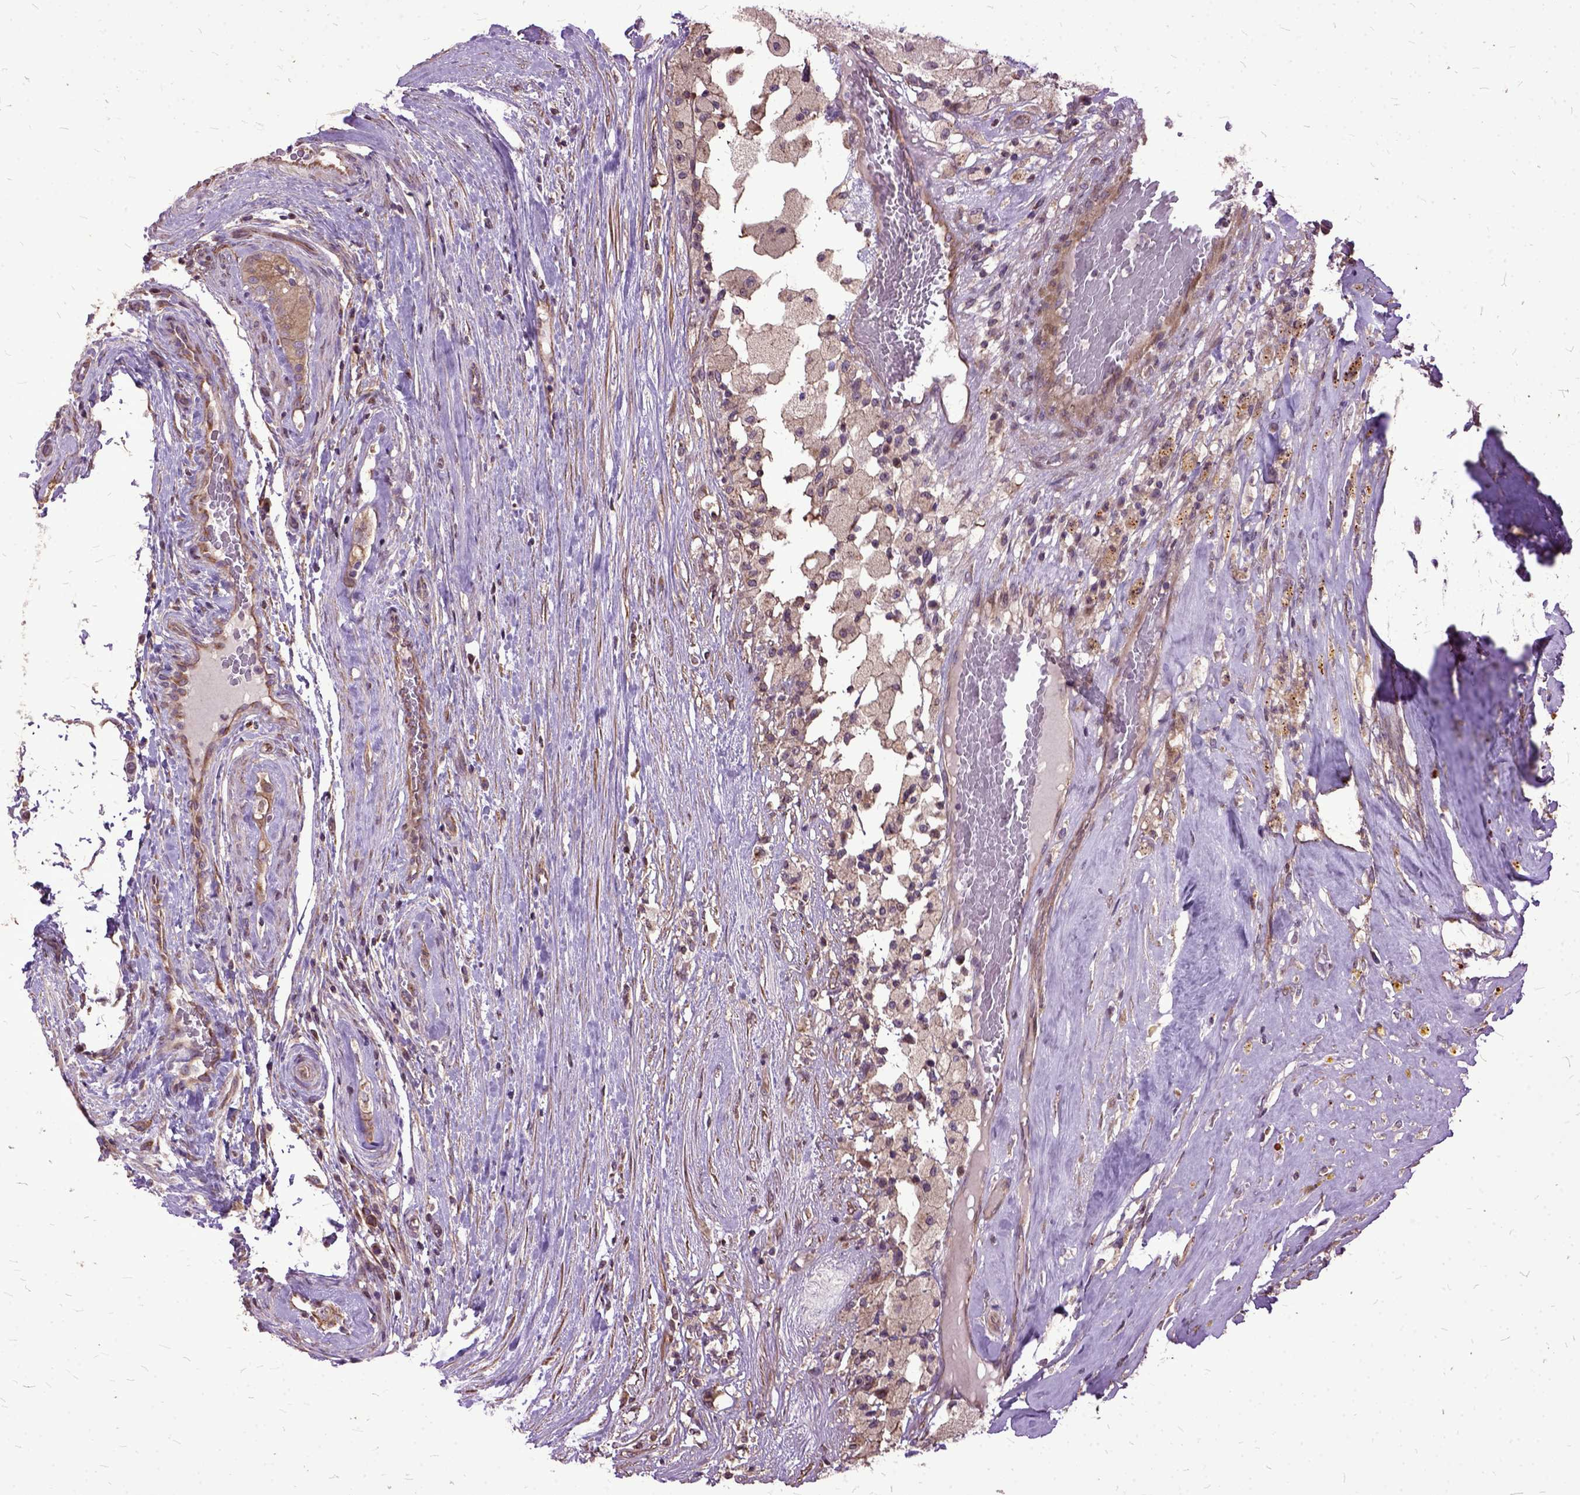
{"staining": {"intensity": "weak", "quantity": "25%-75%", "location": "cytoplasmic/membranous"}, "tissue": "testis cancer", "cell_type": "Tumor cells", "image_type": "cancer", "snomed": [{"axis": "morphology", "description": "Seminoma, NOS"}, {"axis": "morphology", "description": "Carcinoma, Embryonal, NOS"}, {"axis": "topography", "description": "Testis"}], "caption": "Seminoma (testis) tissue reveals weak cytoplasmic/membranous positivity in approximately 25%-75% of tumor cells", "gene": "AREG", "patient": {"sex": "male", "age": 41}}